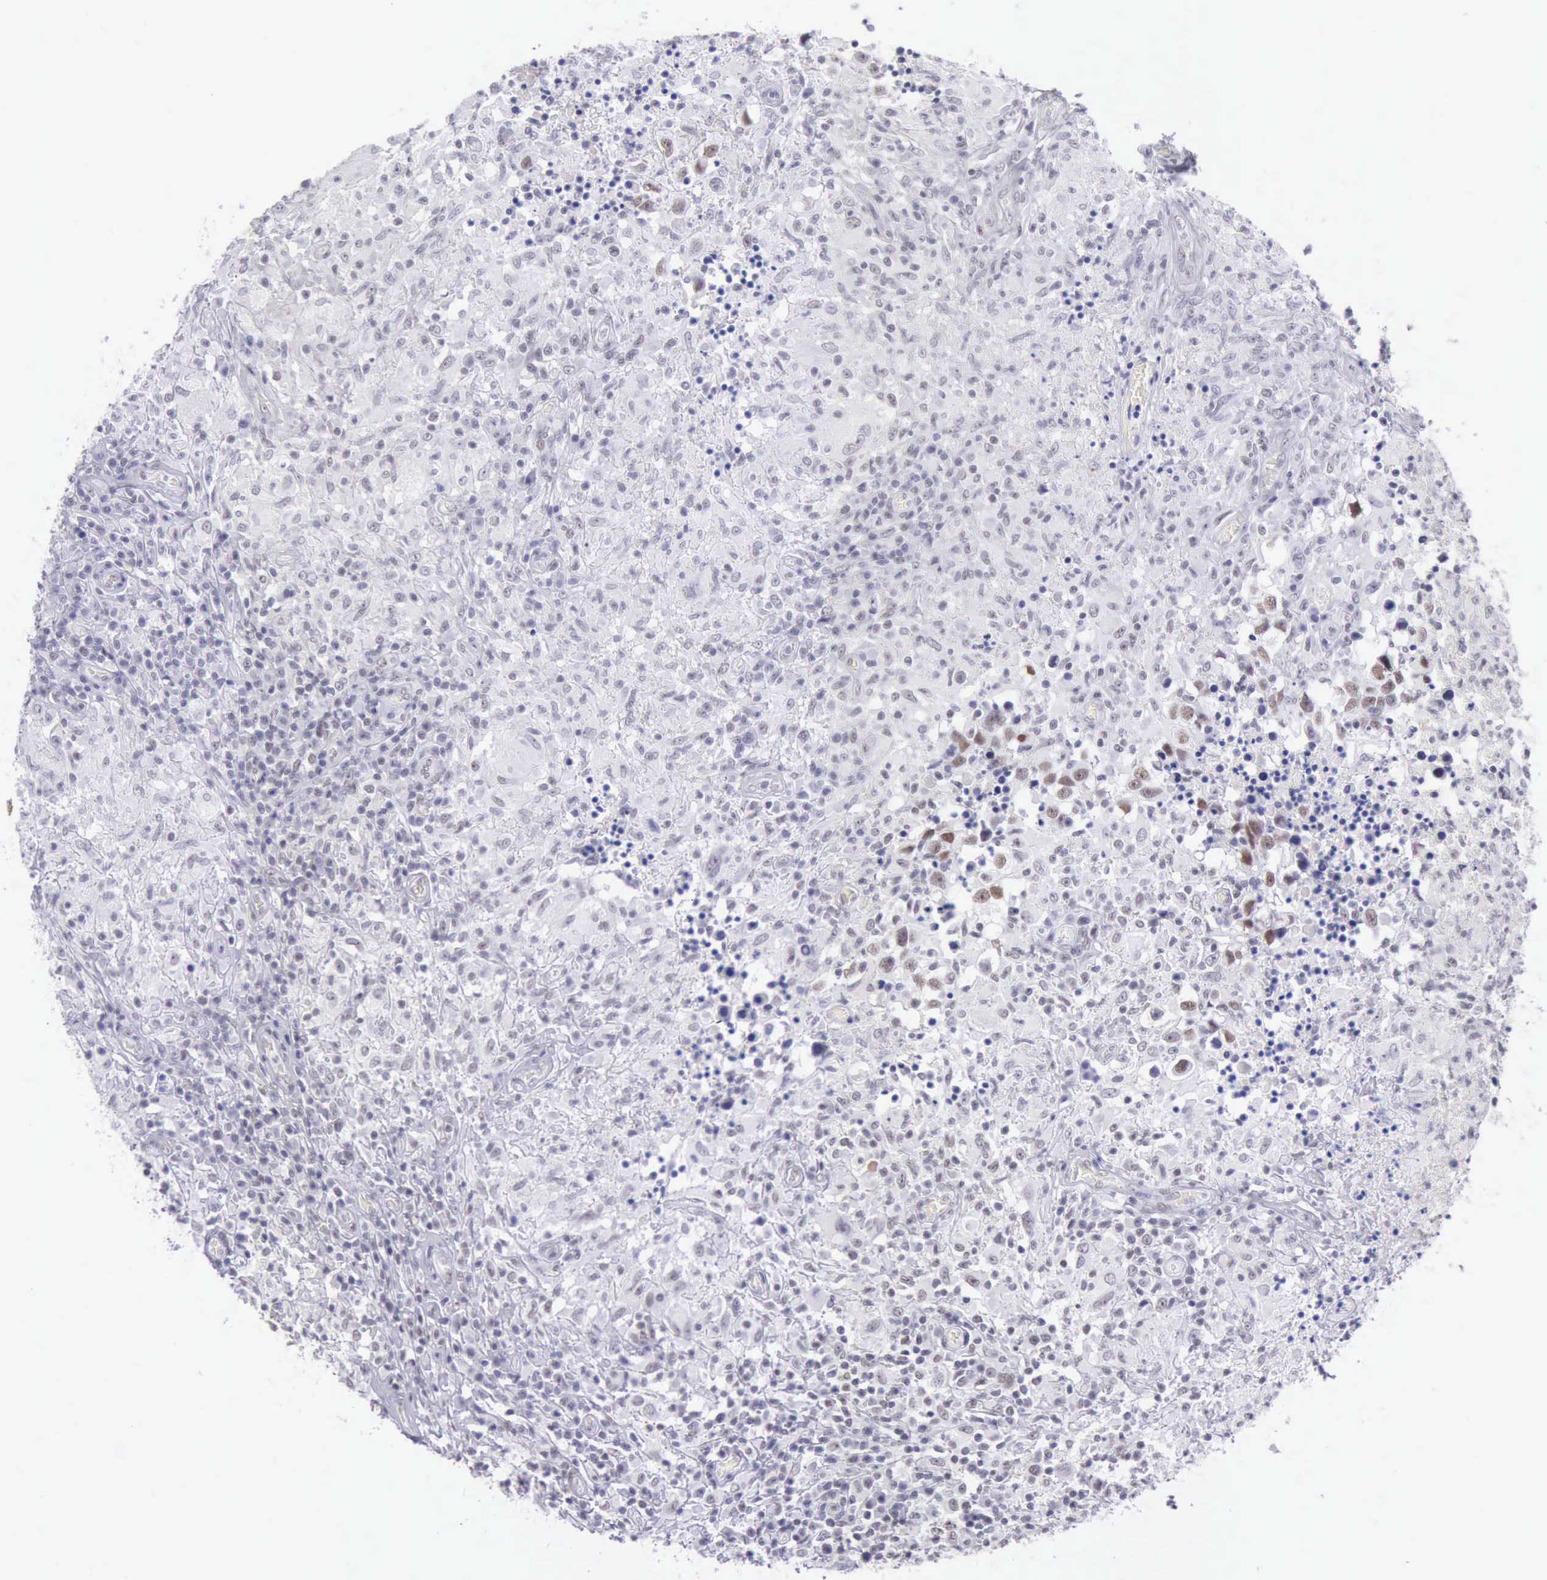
{"staining": {"intensity": "negative", "quantity": "none", "location": "none"}, "tissue": "testis cancer", "cell_type": "Tumor cells", "image_type": "cancer", "snomed": [{"axis": "morphology", "description": "Seminoma, NOS"}, {"axis": "topography", "description": "Testis"}], "caption": "Tumor cells are negative for brown protein staining in testis seminoma. (Brightfield microscopy of DAB (3,3'-diaminobenzidine) IHC at high magnification).", "gene": "EP300", "patient": {"sex": "male", "age": 34}}